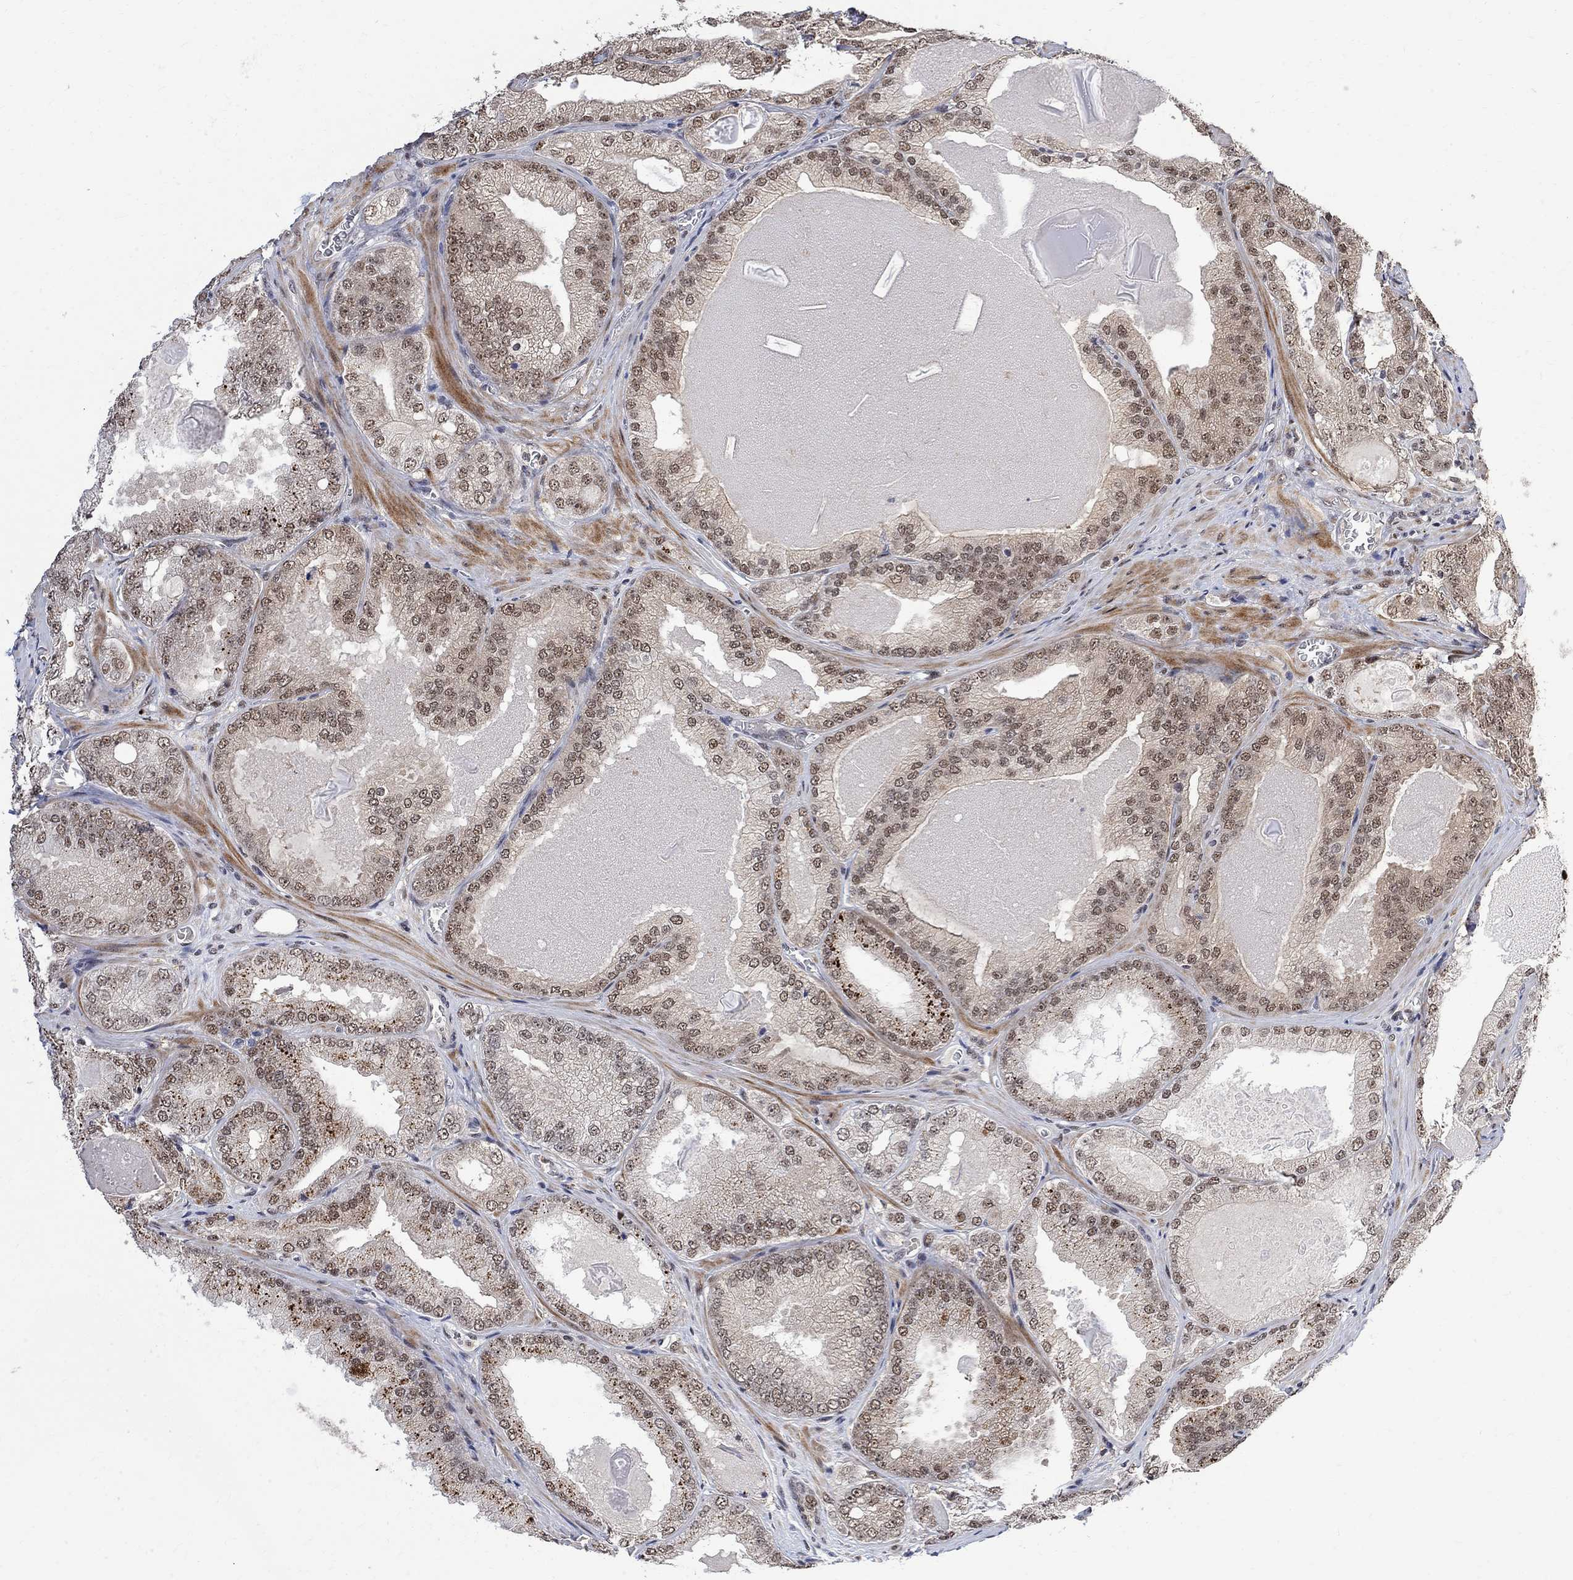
{"staining": {"intensity": "weak", "quantity": "25%-75%", "location": "nuclear"}, "tissue": "prostate cancer", "cell_type": "Tumor cells", "image_type": "cancer", "snomed": [{"axis": "morphology", "description": "Adenocarcinoma, Low grade"}, {"axis": "topography", "description": "Prostate"}], "caption": "Human prostate cancer (low-grade adenocarcinoma) stained with a brown dye exhibits weak nuclear positive positivity in about 25%-75% of tumor cells.", "gene": "E4F1", "patient": {"sex": "male", "age": 72}}